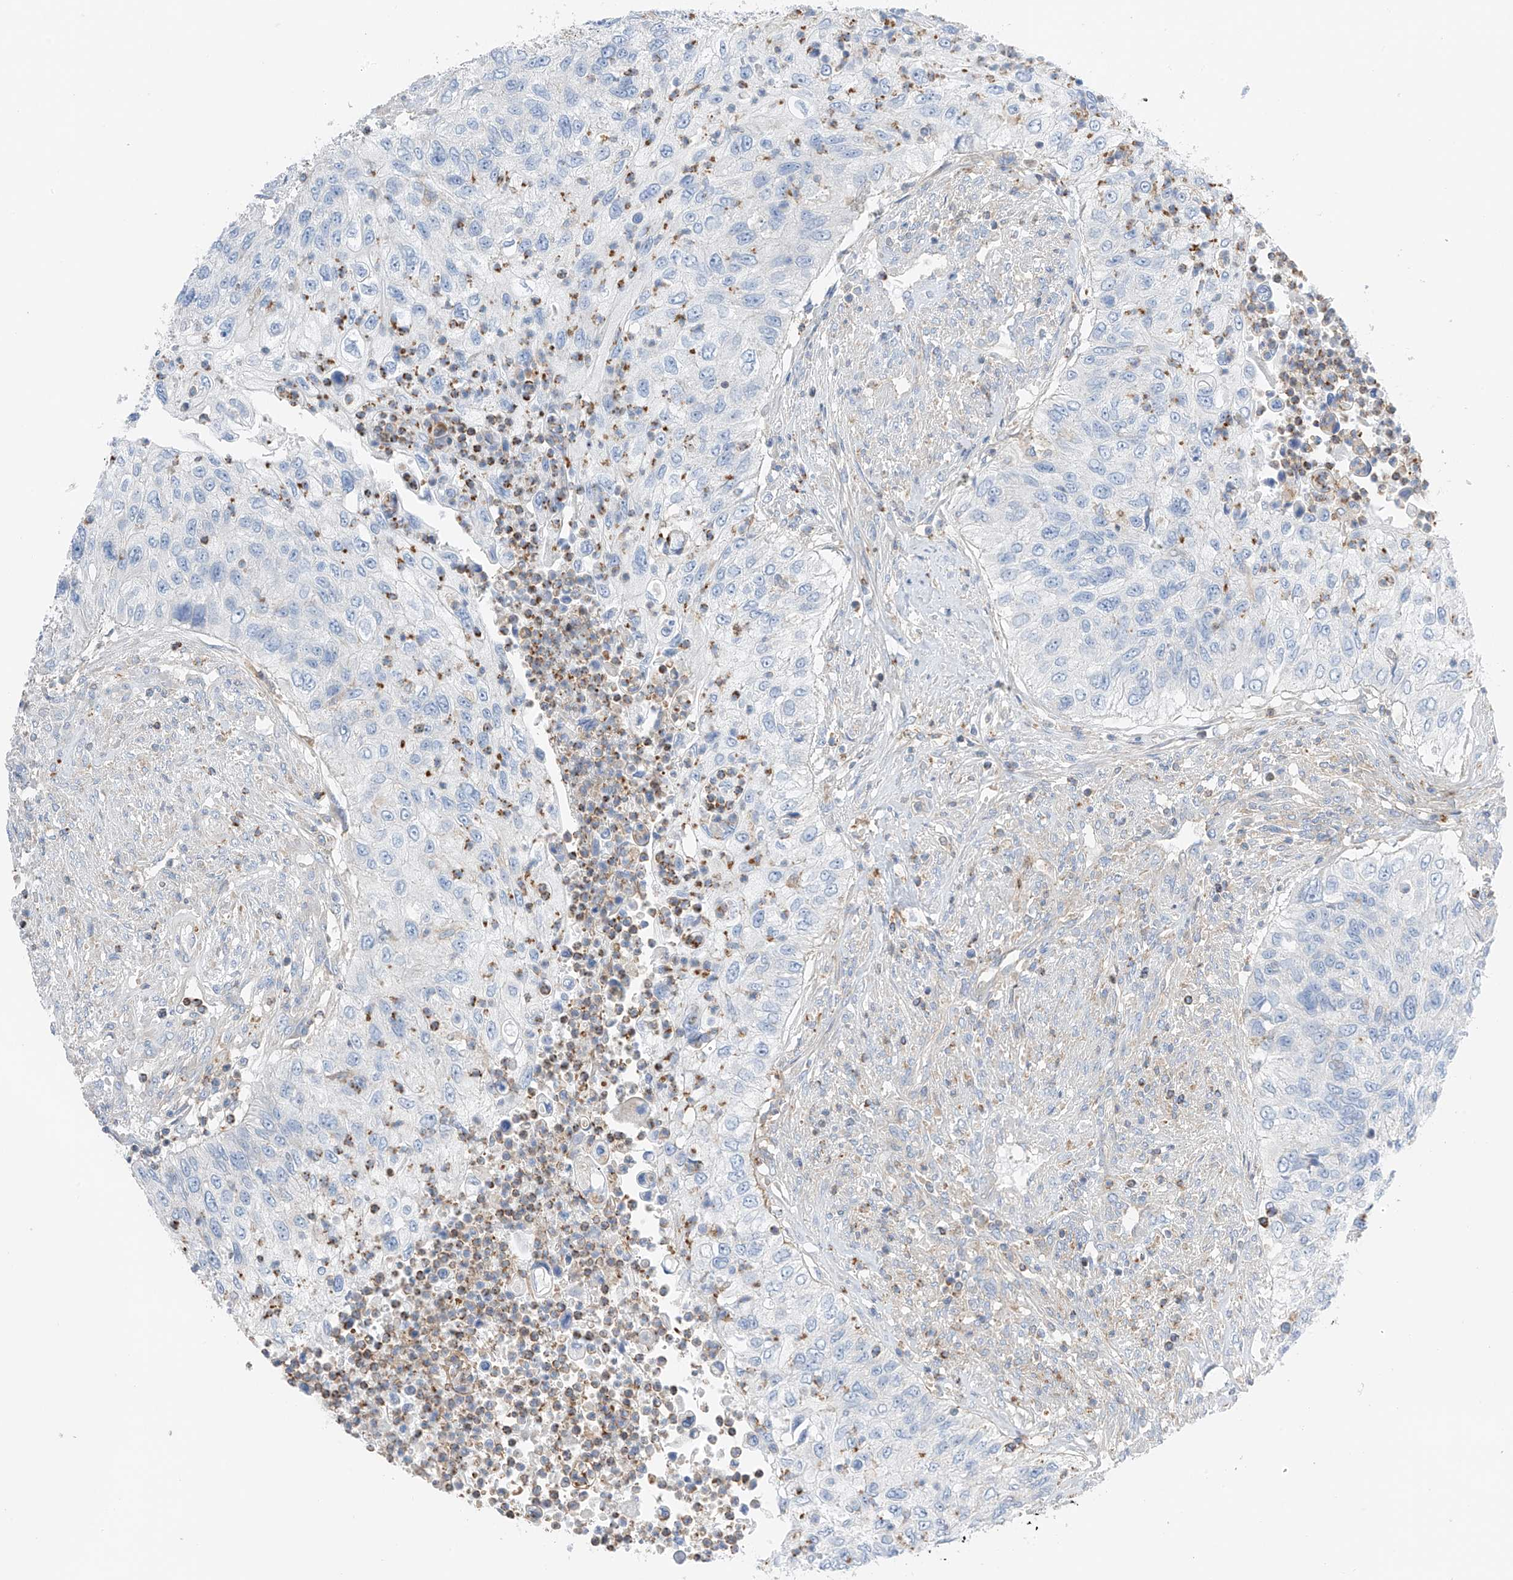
{"staining": {"intensity": "negative", "quantity": "none", "location": "none"}, "tissue": "urothelial cancer", "cell_type": "Tumor cells", "image_type": "cancer", "snomed": [{"axis": "morphology", "description": "Urothelial carcinoma, High grade"}, {"axis": "topography", "description": "Urinary bladder"}], "caption": "Urothelial cancer was stained to show a protein in brown. There is no significant staining in tumor cells.", "gene": "NALCN", "patient": {"sex": "female", "age": 60}}